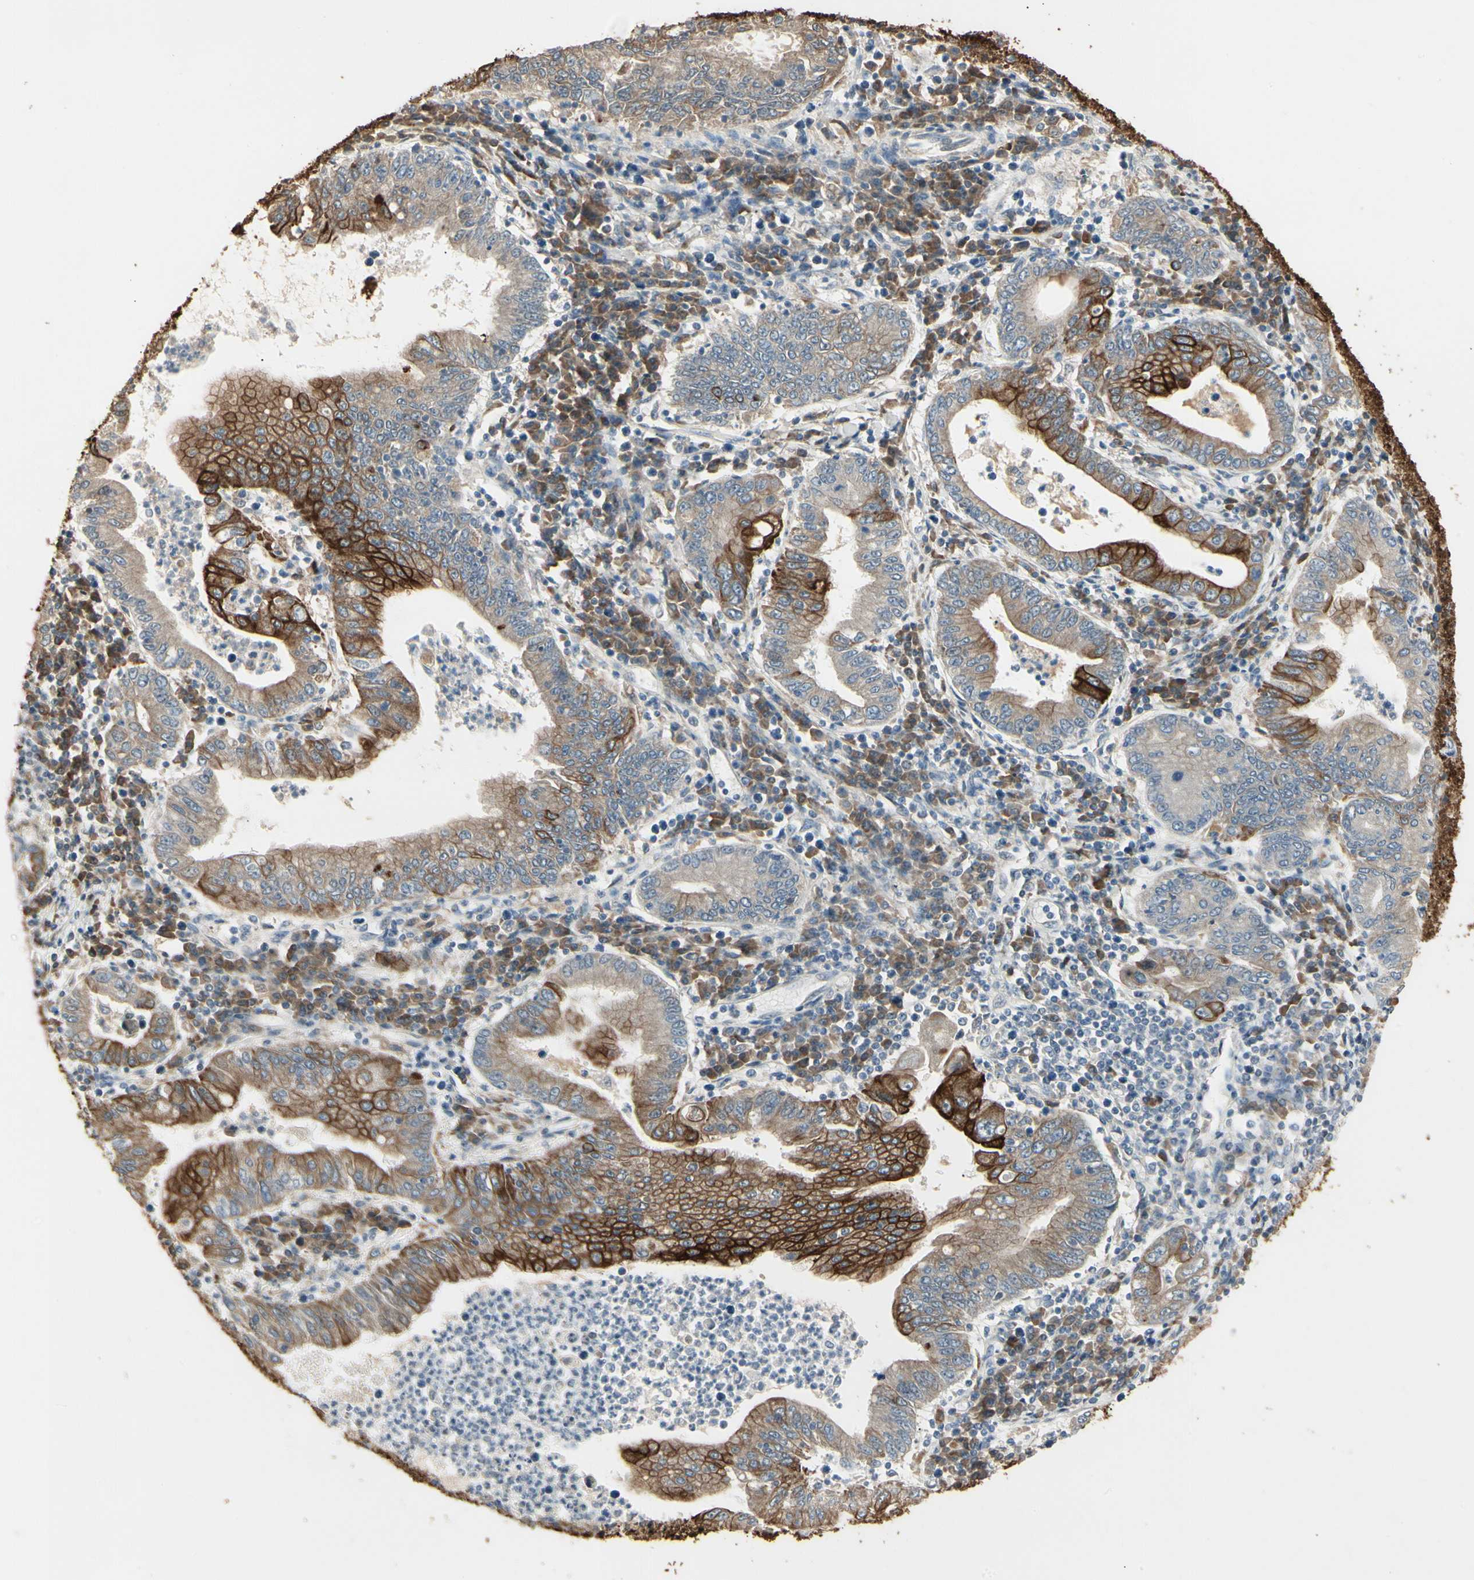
{"staining": {"intensity": "strong", "quantity": "25%-75%", "location": "cytoplasmic/membranous"}, "tissue": "stomach cancer", "cell_type": "Tumor cells", "image_type": "cancer", "snomed": [{"axis": "morphology", "description": "Normal tissue, NOS"}, {"axis": "morphology", "description": "Adenocarcinoma, NOS"}, {"axis": "topography", "description": "Esophagus"}, {"axis": "topography", "description": "Stomach, upper"}, {"axis": "topography", "description": "Peripheral nerve tissue"}], "caption": "Human adenocarcinoma (stomach) stained for a protein (brown) exhibits strong cytoplasmic/membranous positive positivity in approximately 25%-75% of tumor cells.", "gene": "SKIL", "patient": {"sex": "male", "age": 62}}